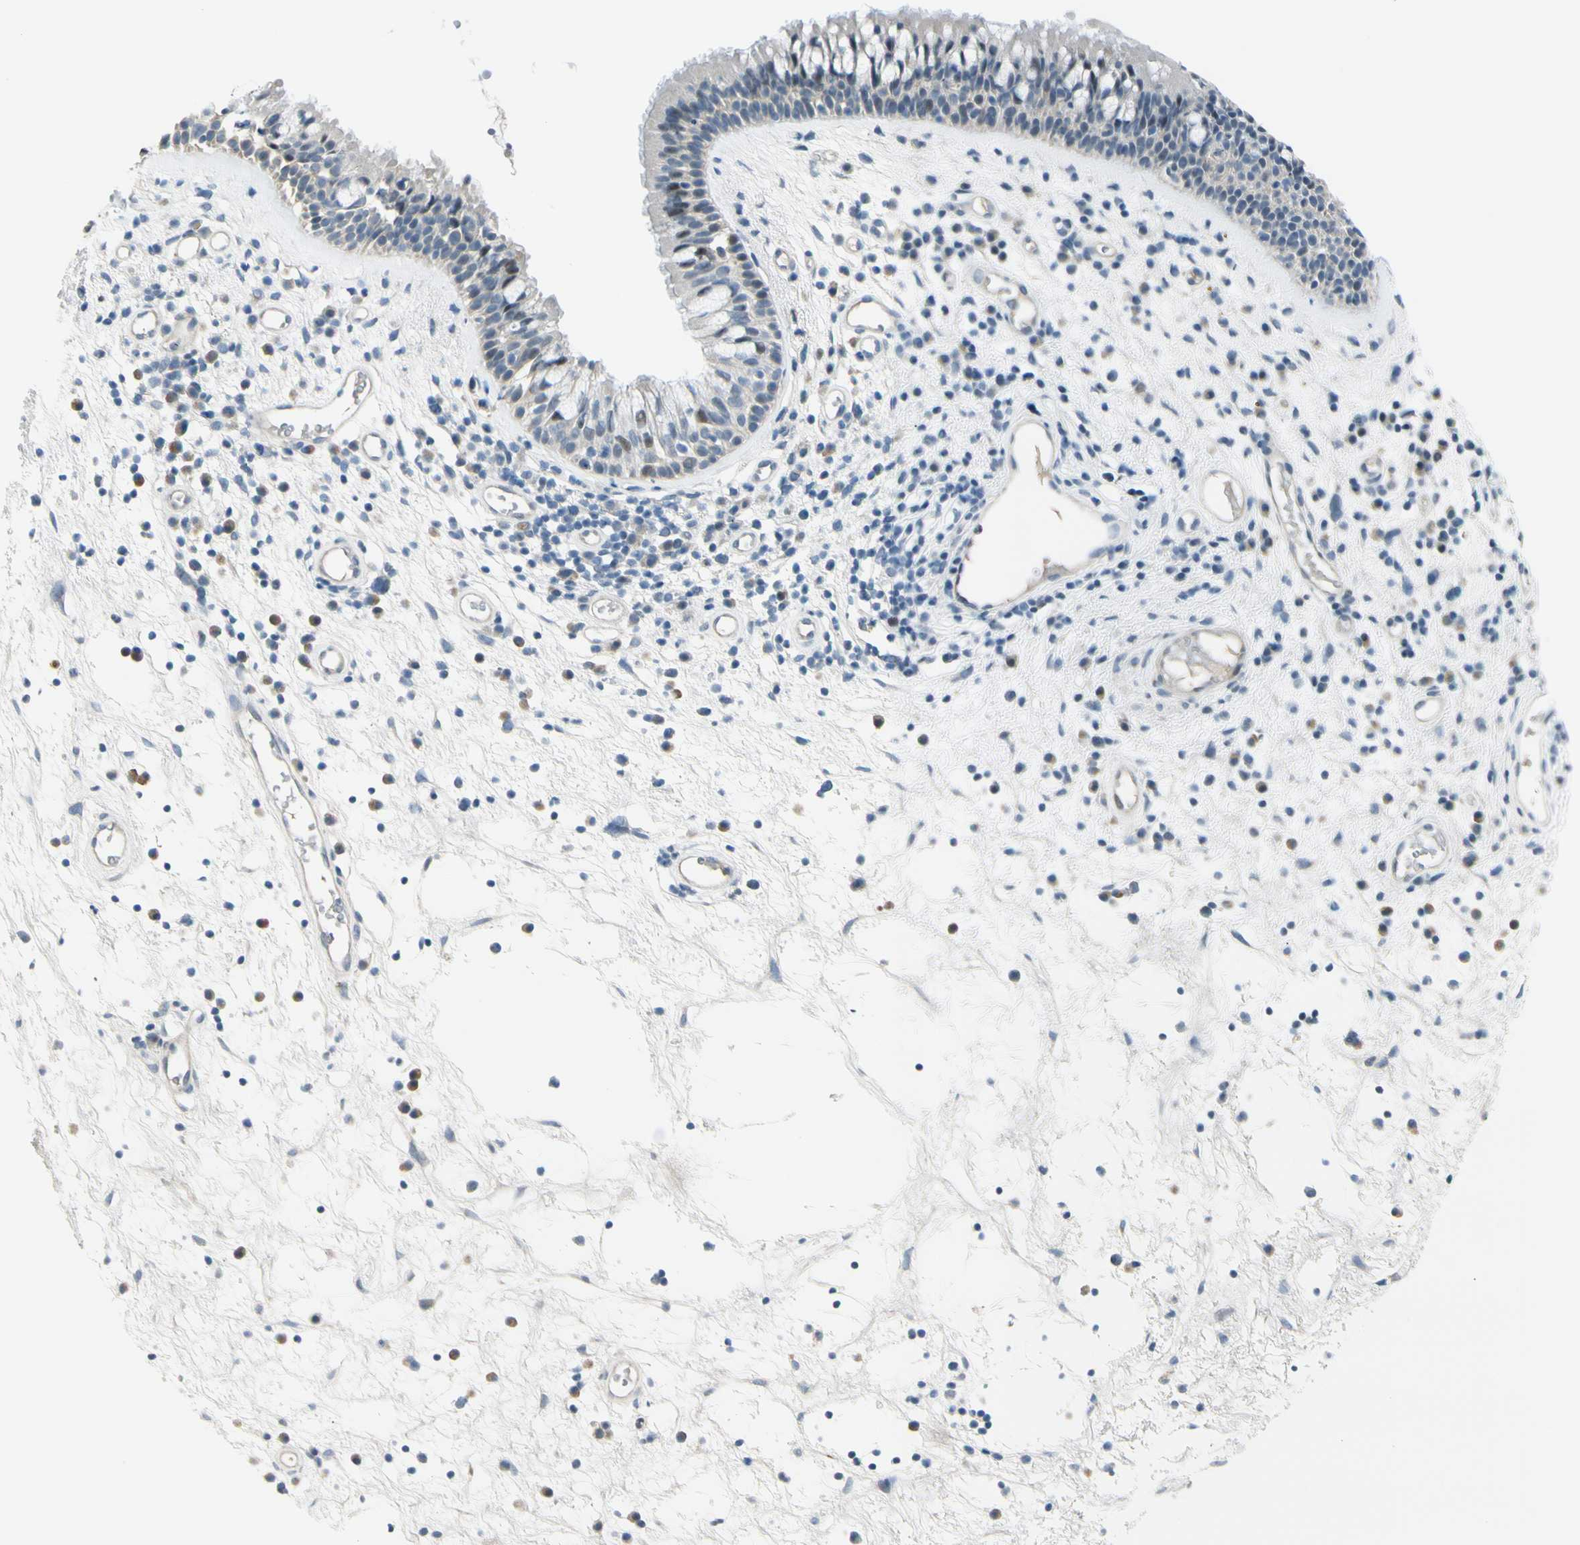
{"staining": {"intensity": "negative", "quantity": "none", "location": "none"}, "tissue": "nasopharynx", "cell_type": "Respiratory epithelial cells", "image_type": "normal", "snomed": [{"axis": "morphology", "description": "Normal tissue, NOS"}, {"axis": "morphology", "description": "Inflammation, NOS"}, {"axis": "topography", "description": "Nasopharynx"}], "caption": "The immunohistochemistry (IHC) photomicrograph has no significant staining in respiratory epithelial cells of nasopharynx. (DAB (3,3'-diaminobenzidine) immunohistochemistry with hematoxylin counter stain).", "gene": "B4GALNT1", "patient": {"sex": "male", "age": 48}}